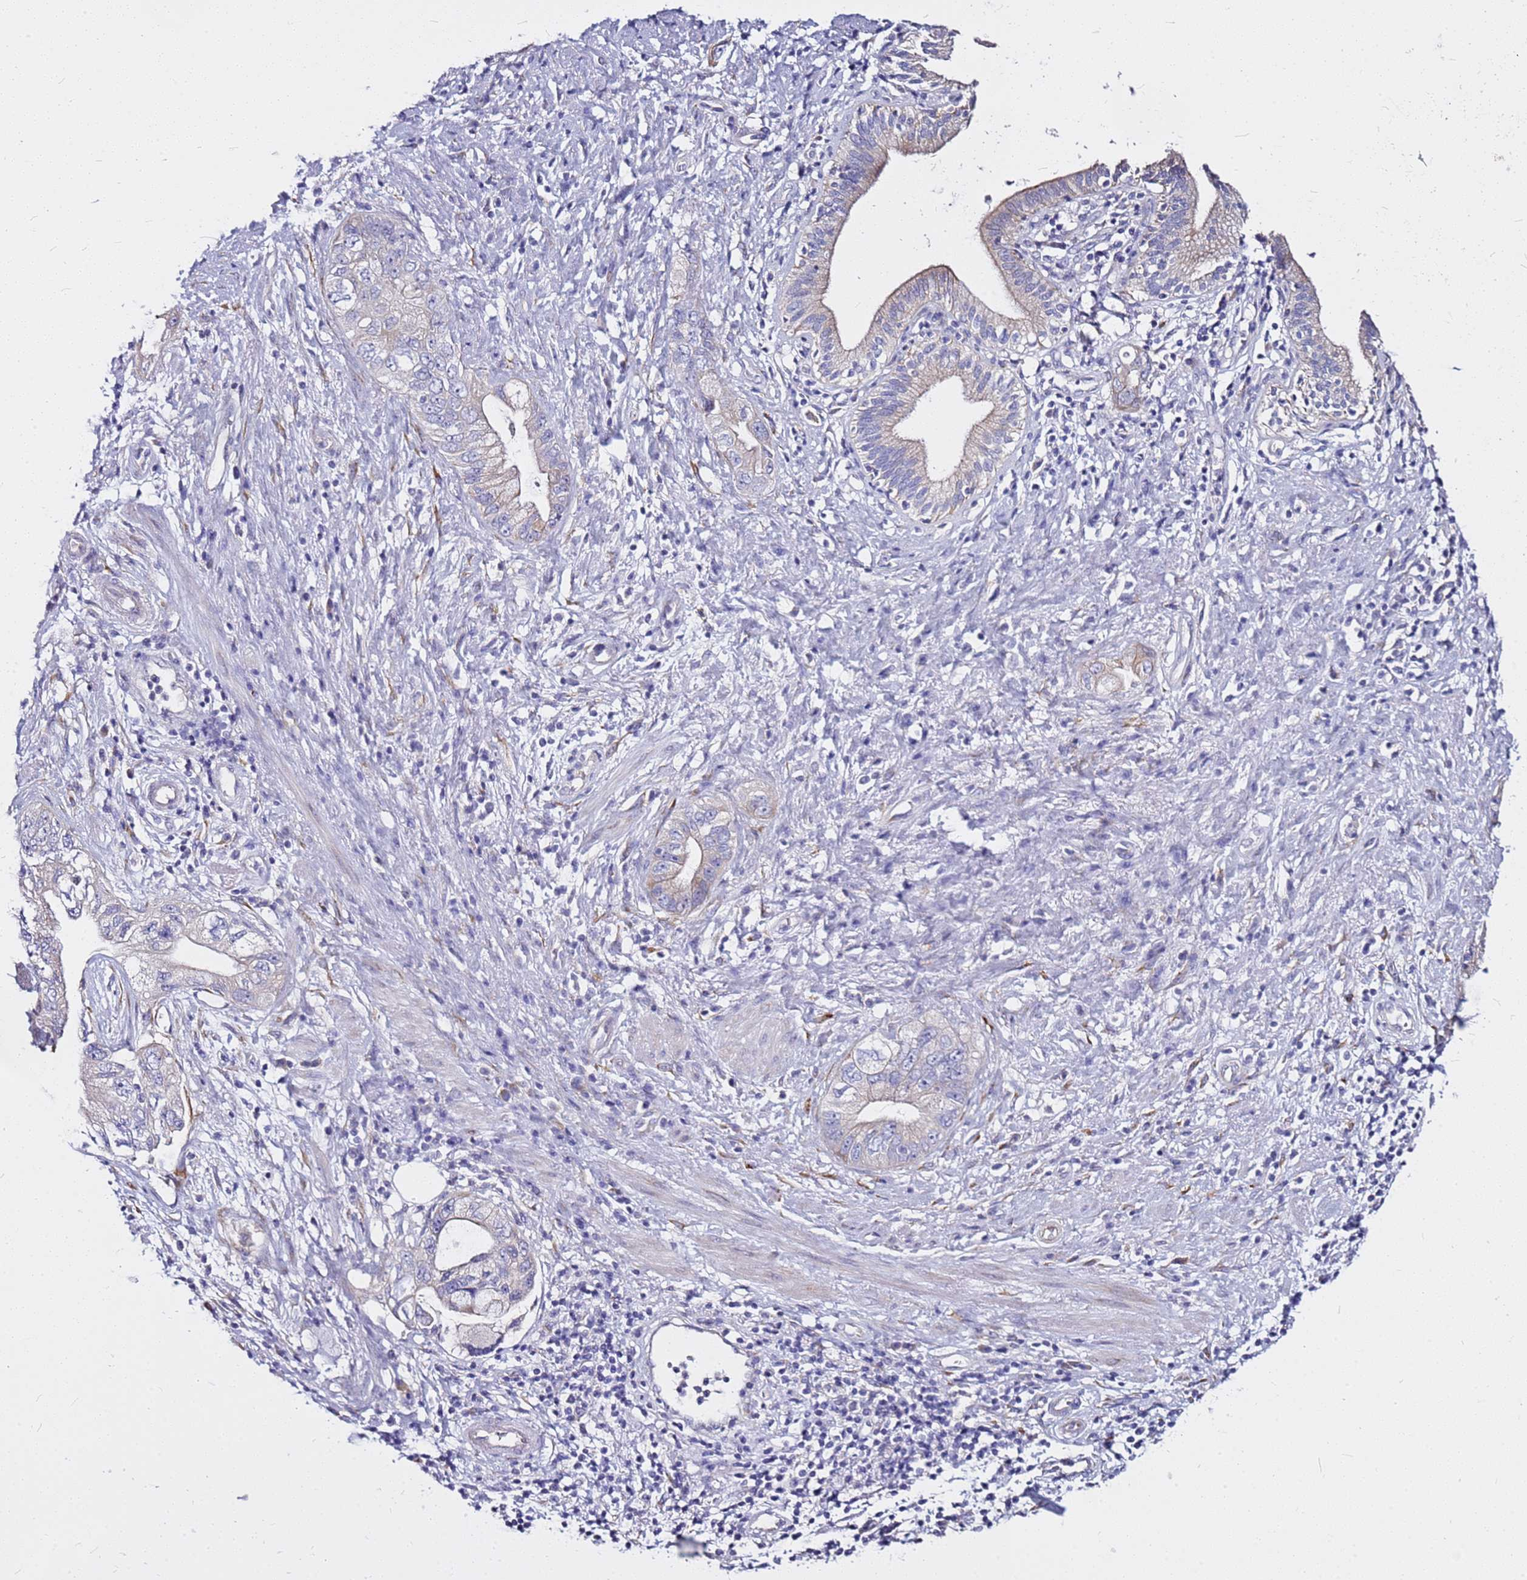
{"staining": {"intensity": "weak", "quantity": "<25%", "location": "cytoplasmic/membranous"}, "tissue": "pancreatic cancer", "cell_type": "Tumor cells", "image_type": "cancer", "snomed": [{"axis": "morphology", "description": "Adenocarcinoma, NOS"}, {"axis": "topography", "description": "Pancreas"}], "caption": "The immunohistochemistry (IHC) micrograph has no significant staining in tumor cells of pancreatic cancer tissue.", "gene": "CASD1", "patient": {"sex": "female", "age": 73}}